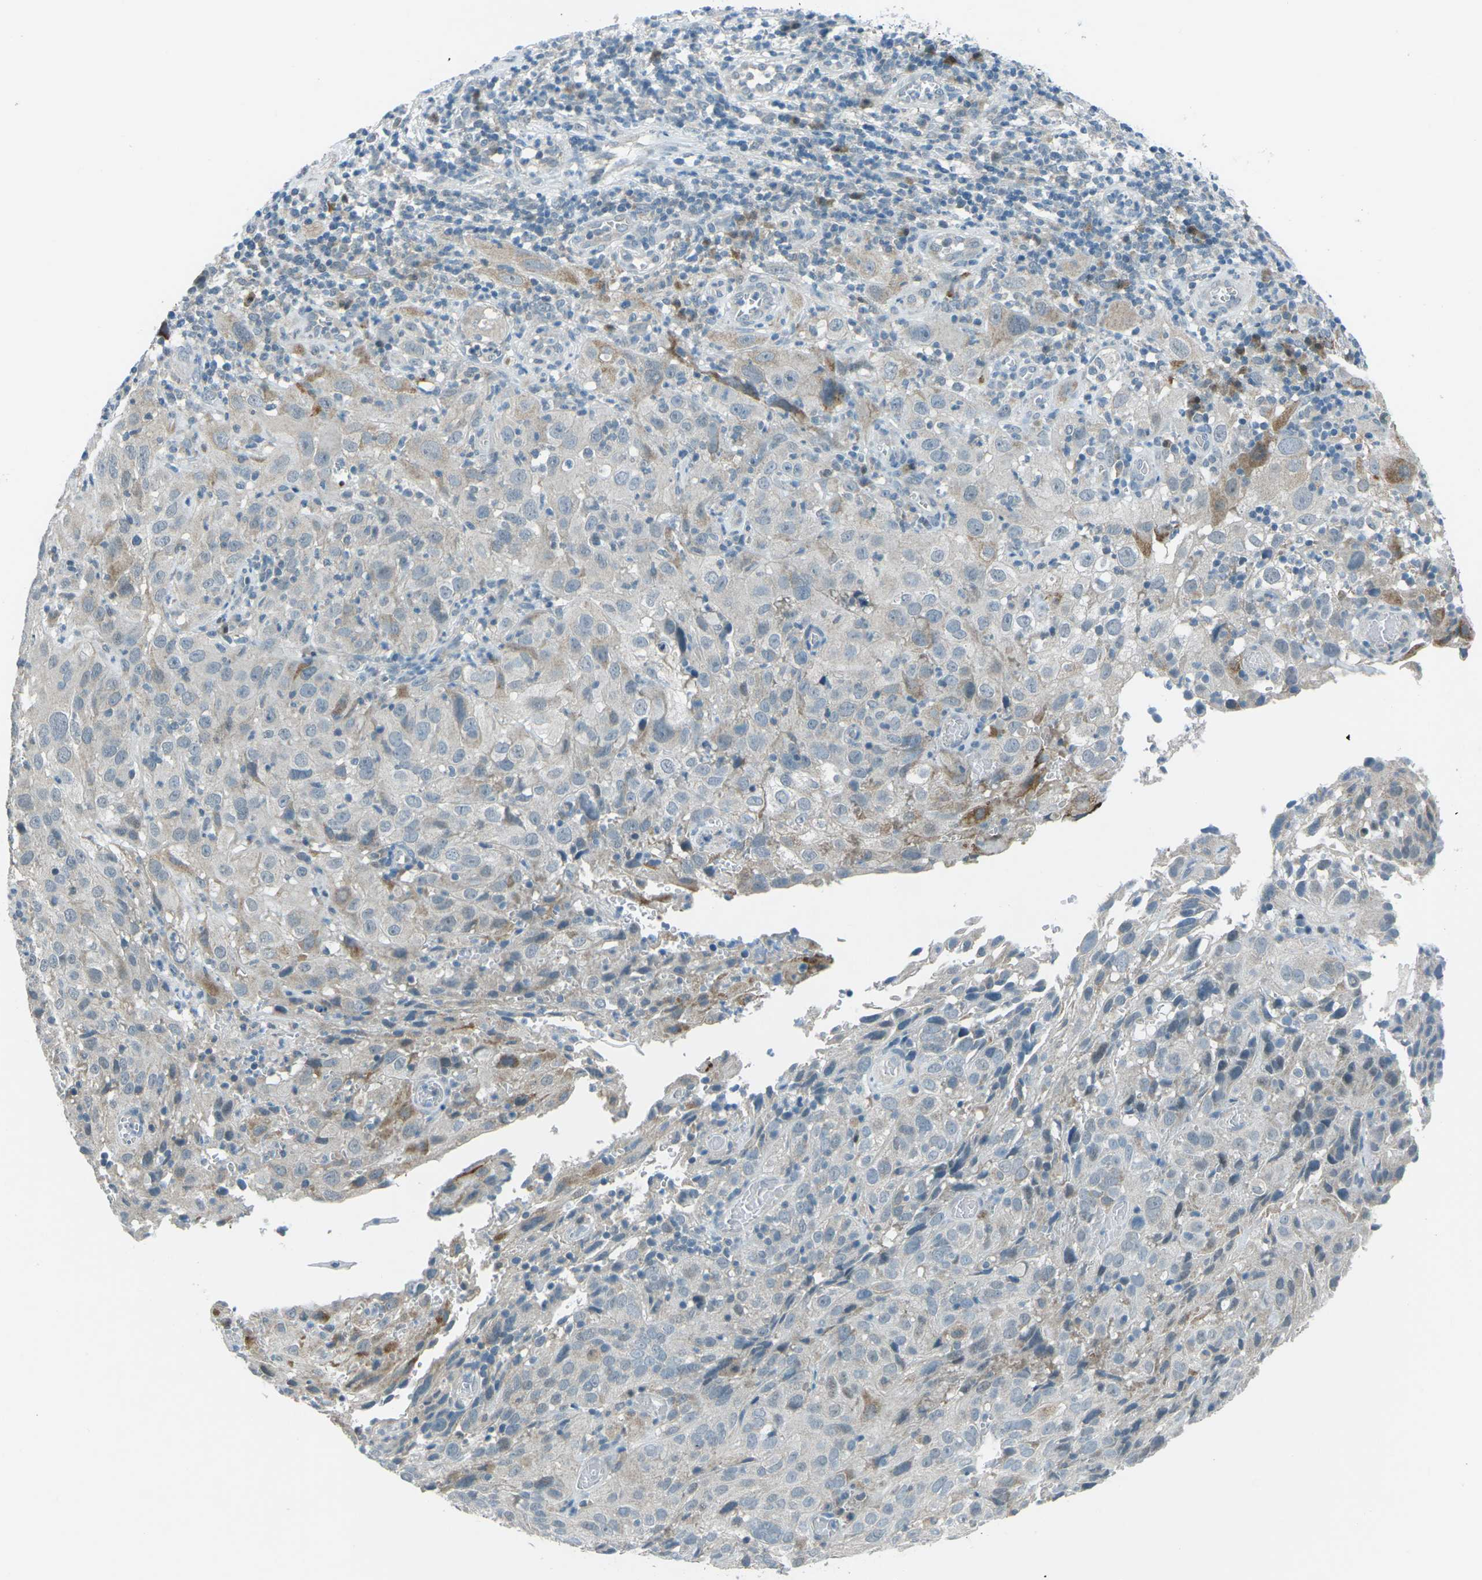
{"staining": {"intensity": "weak", "quantity": "<25%", "location": "cytoplasmic/membranous"}, "tissue": "cervical cancer", "cell_type": "Tumor cells", "image_type": "cancer", "snomed": [{"axis": "morphology", "description": "Squamous cell carcinoma, NOS"}, {"axis": "topography", "description": "Cervix"}], "caption": "IHC image of cervical cancer stained for a protein (brown), which exhibits no positivity in tumor cells.", "gene": "PRKCA", "patient": {"sex": "female", "age": 32}}